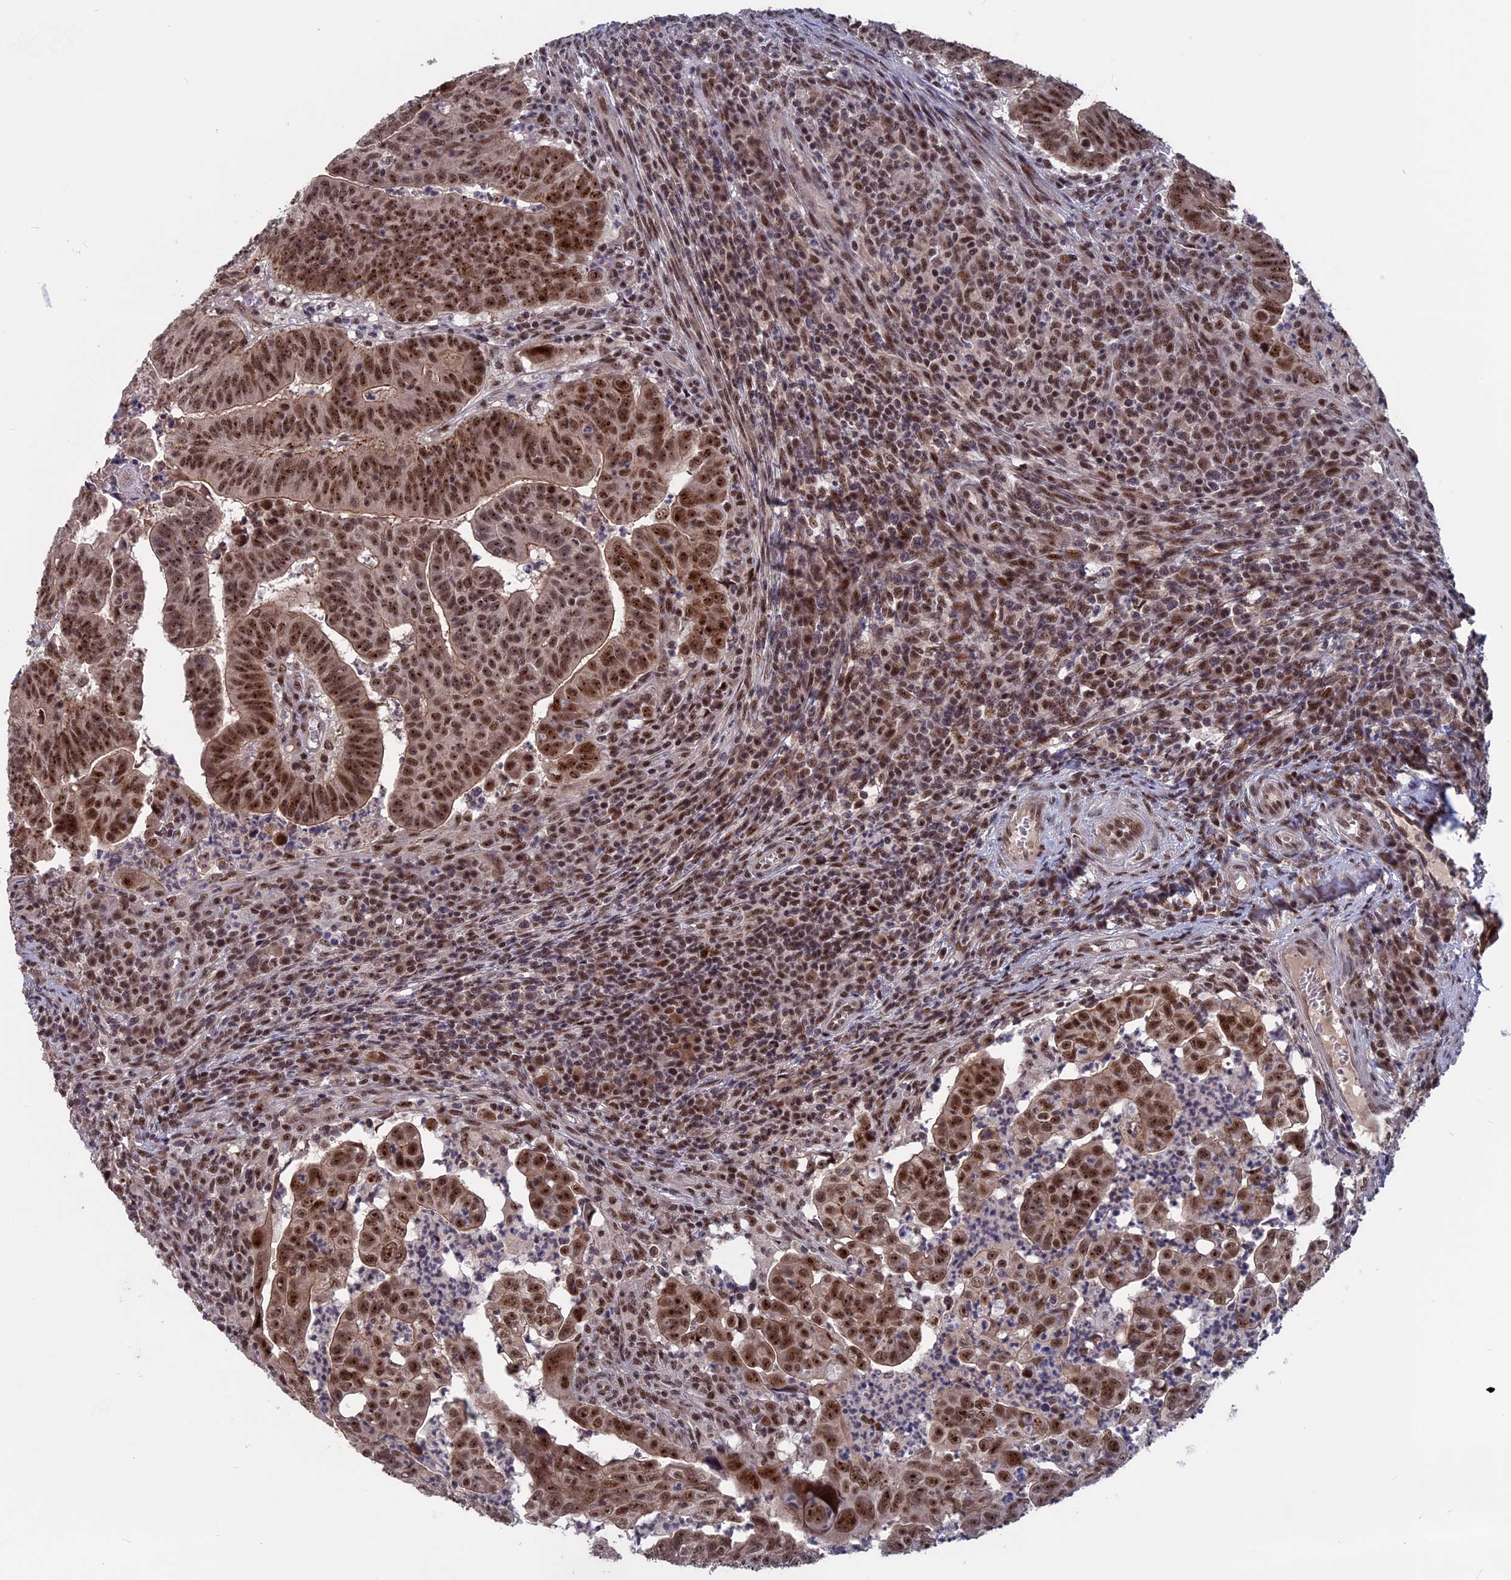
{"staining": {"intensity": "strong", "quantity": ">75%", "location": "nuclear"}, "tissue": "colorectal cancer", "cell_type": "Tumor cells", "image_type": "cancer", "snomed": [{"axis": "morphology", "description": "Adenocarcinoma, NOS"}, {"axis": "topography", "description": "Rectum"}], "caption": "Protein analysis of colorectal cancer (adenocarcinoma) tissue displays strong nuclear positivity in approximately >75% of tumor cells.", "gene": "CACTIN", "patient": {"sex": "male", "age": 69}}